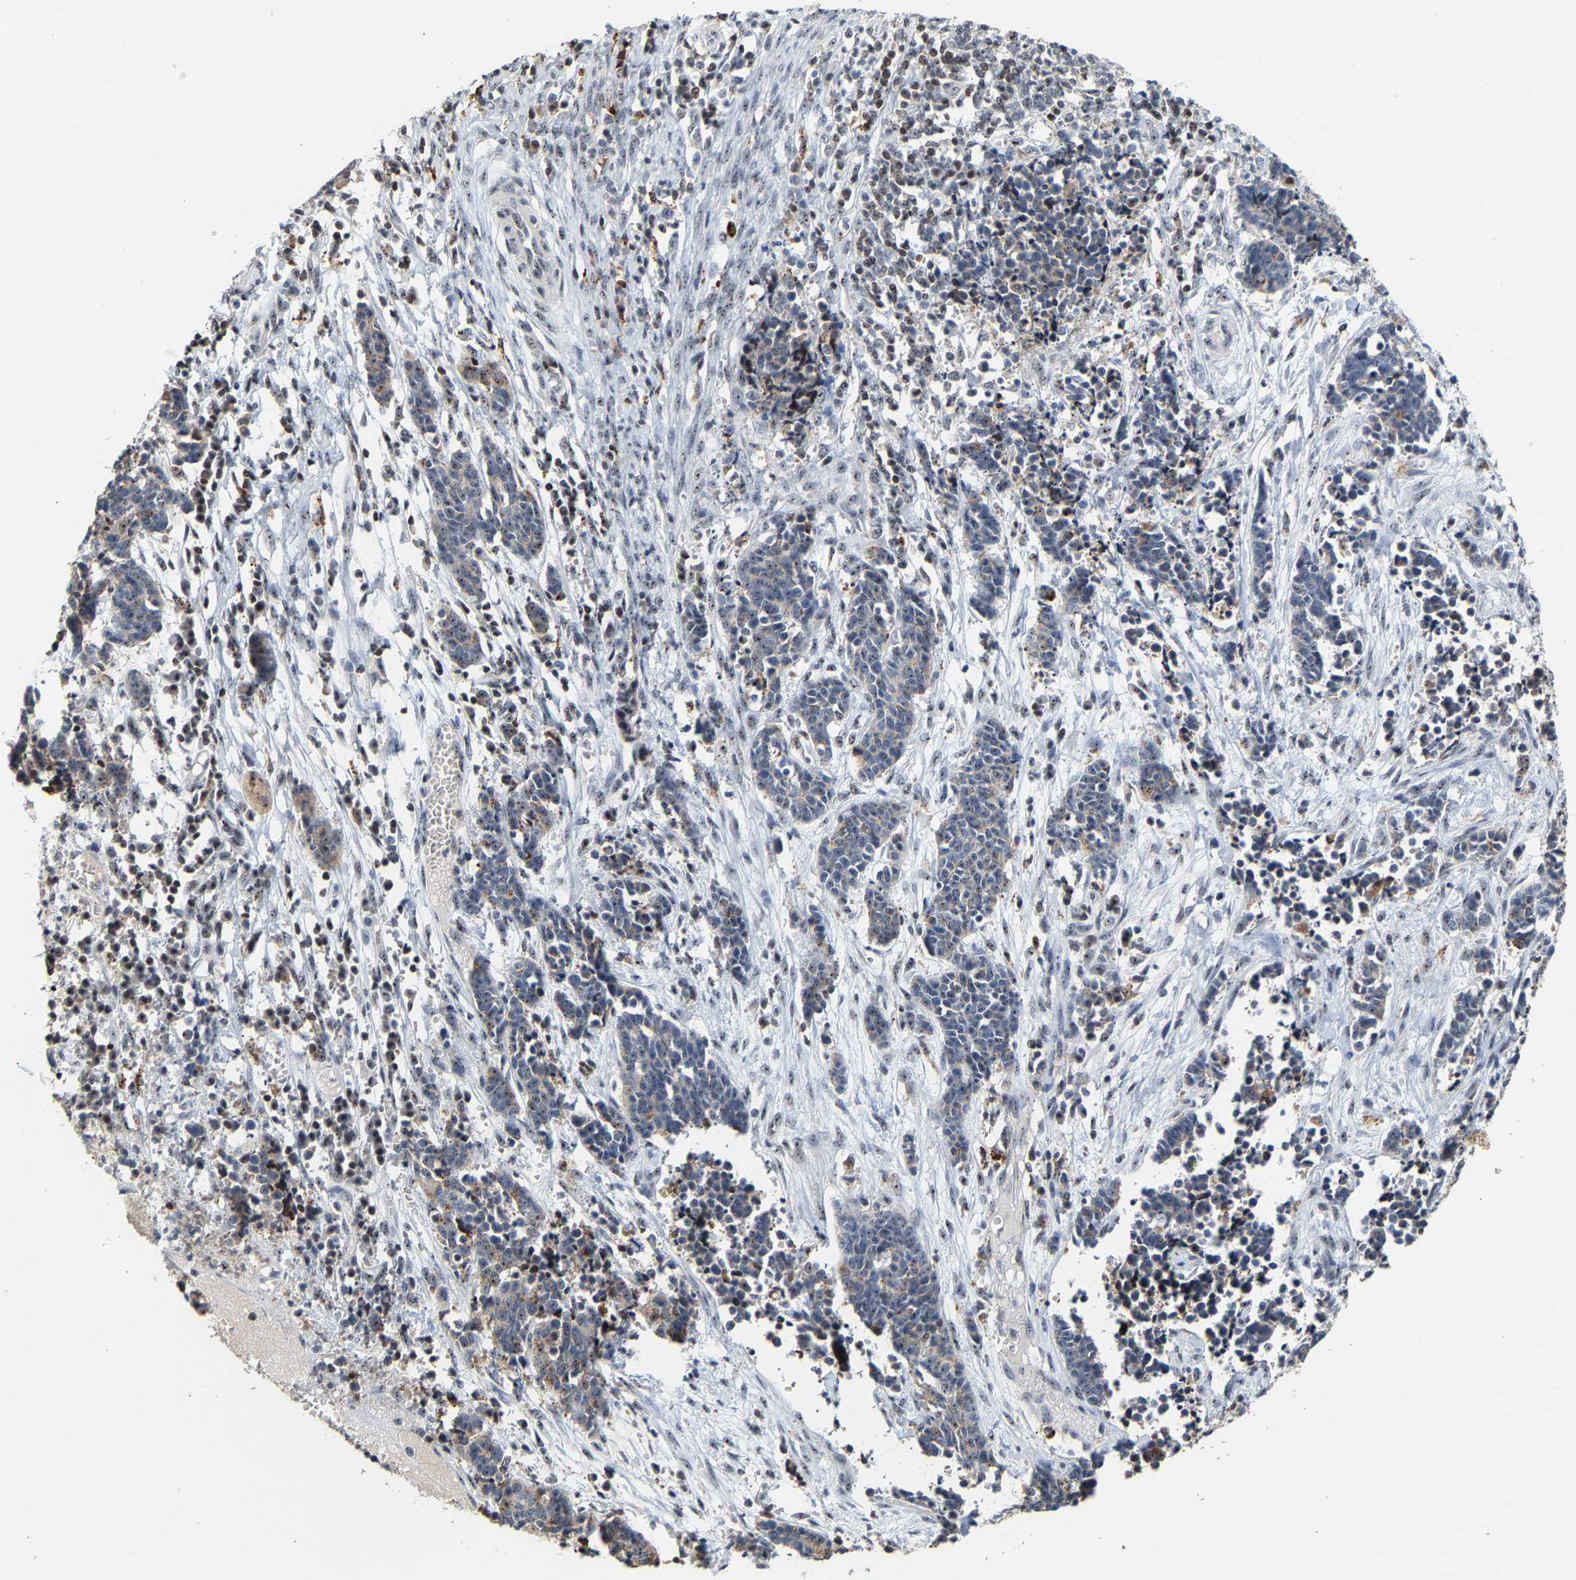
{"staining": {"intensity": "weak", "quantity": "<25%", "location": "nuclear"}, "tissue": "cervical cancer", "cell_type": "Tumor cells", "image_type": "cancer", "snomed": [{"axis": "morphology", "description": "Squamous cell carcinoma, NOS"}, {"axis": "topography", "description": "Cervix"}], "caption": "Tumor cells are negative for protein expression in human cervical squamous cell carcinoma. The staining was performed using DAB to visualize the protein expression in brown, while the nuclei were stained in blue with hematoxylin (Magnification: 20x).", "gene": "NOP58", "patient": {"sex": "female", "age": 35}}